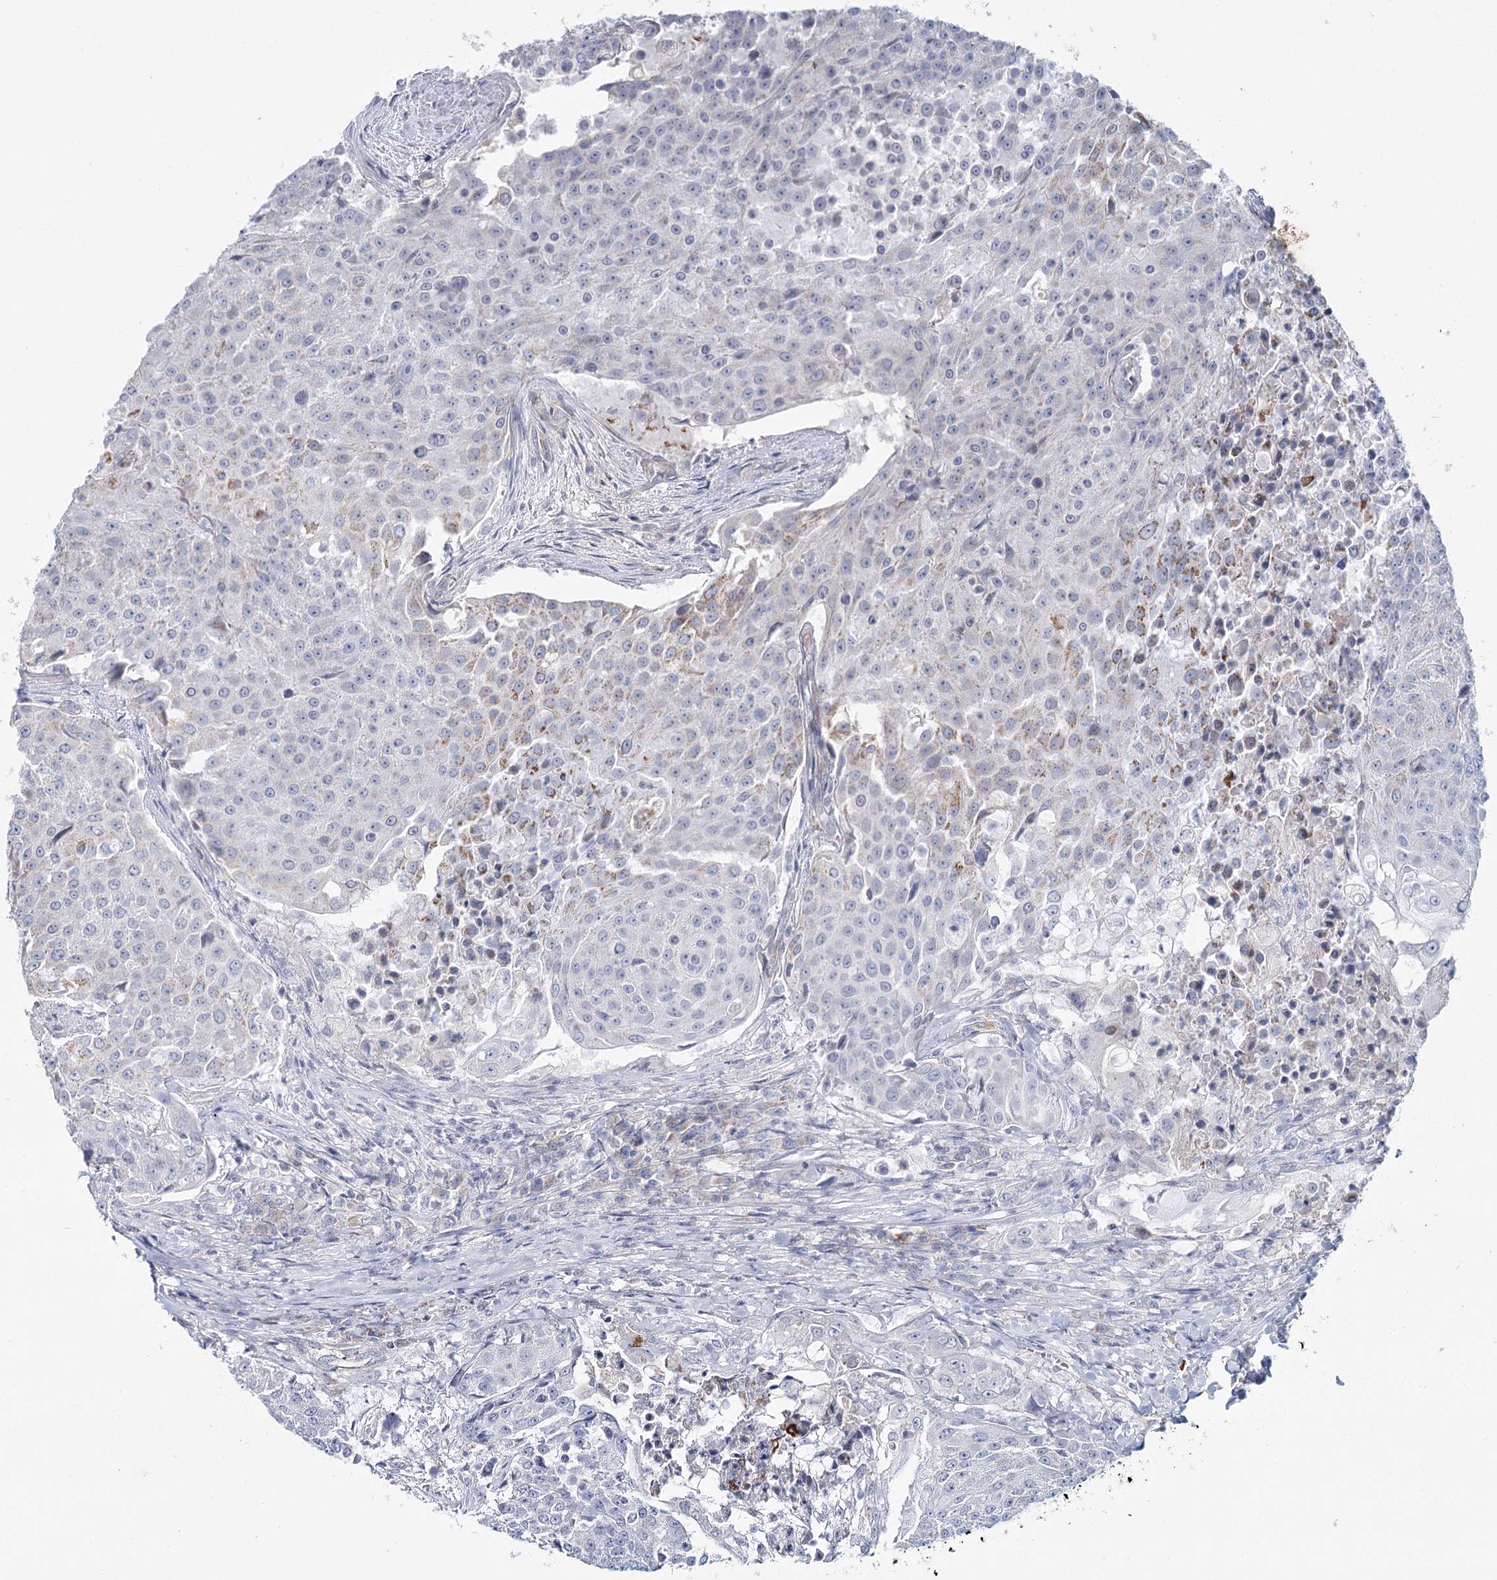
{"staining": {"intensity": "negative", "quantity": "none", "location": "none"}, "tissue": "urothelial cancer", "cell_type": "Tumor cells", "image_type": "cancer", "snomed": [{"axis": "morphology", "description": "Urothelial carcinoma, High grade"}, {"axis": "topography", "description": "Urinary bladder"}], "caption": "Tumor cells show no significant positivity in urothelial cancer.", "gene": "ARHGAP44", "patient": {"sex": "female", "age": 63}}